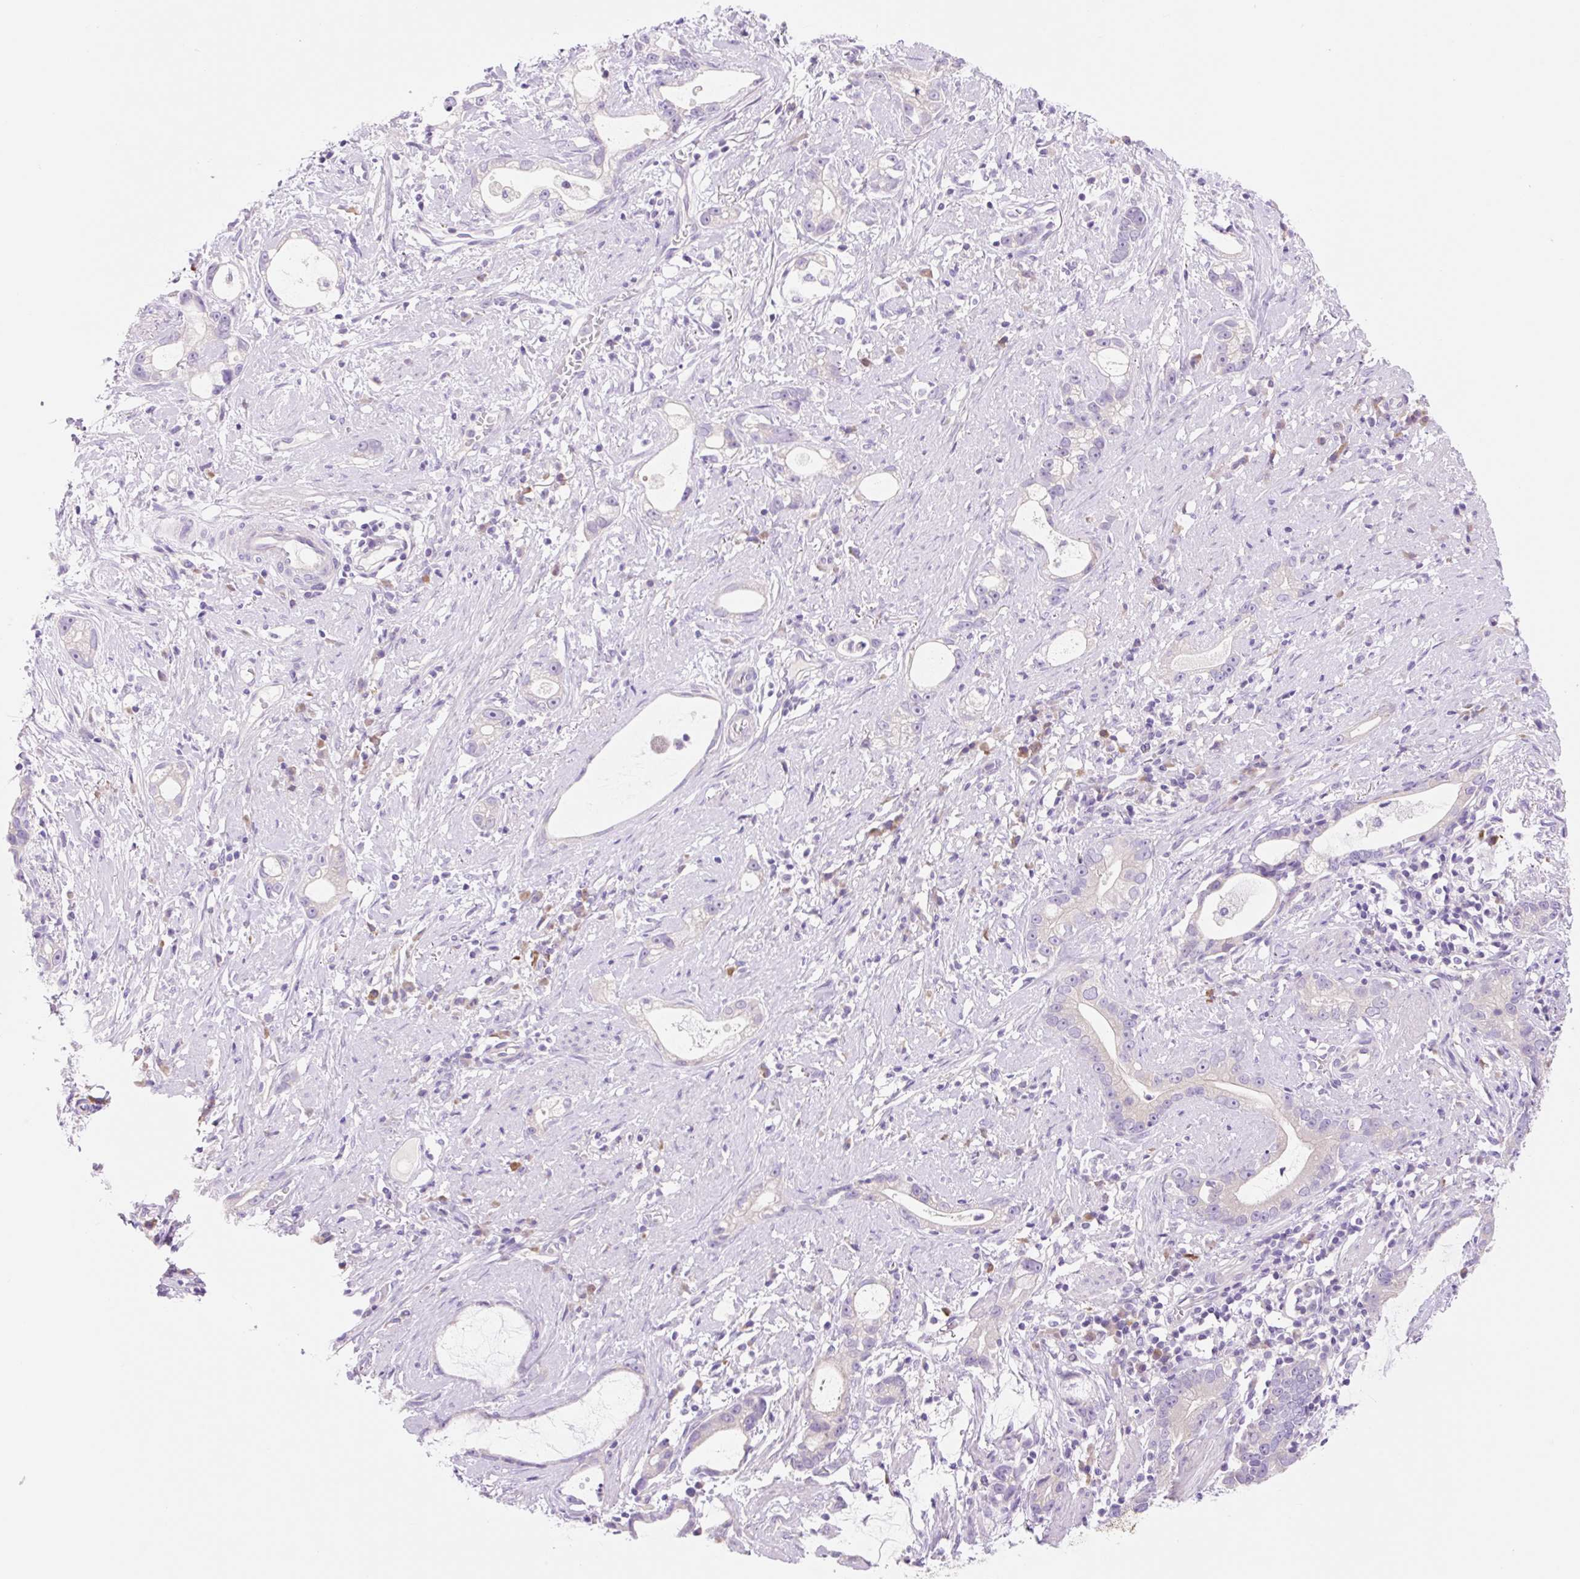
{"staining": {"intensity": "negative", "quantity": "none", "location": "none"}, "tissue": "stomach cancer", "cell_type": "Tumor cells", "image_type": "cancer", "snomed": [{"axis": "morphology", "description": "Adenocarcinoma, NOS"}, {"axis": "topography", "description": "Stomach"}], "caption": "A histopathology image of adenocarcinoma (stomach) stained for a protein demonstrates no brown staining in tumor cells.", "gene": "CELF6", "patient": {"sex": "male", "age": 55}}